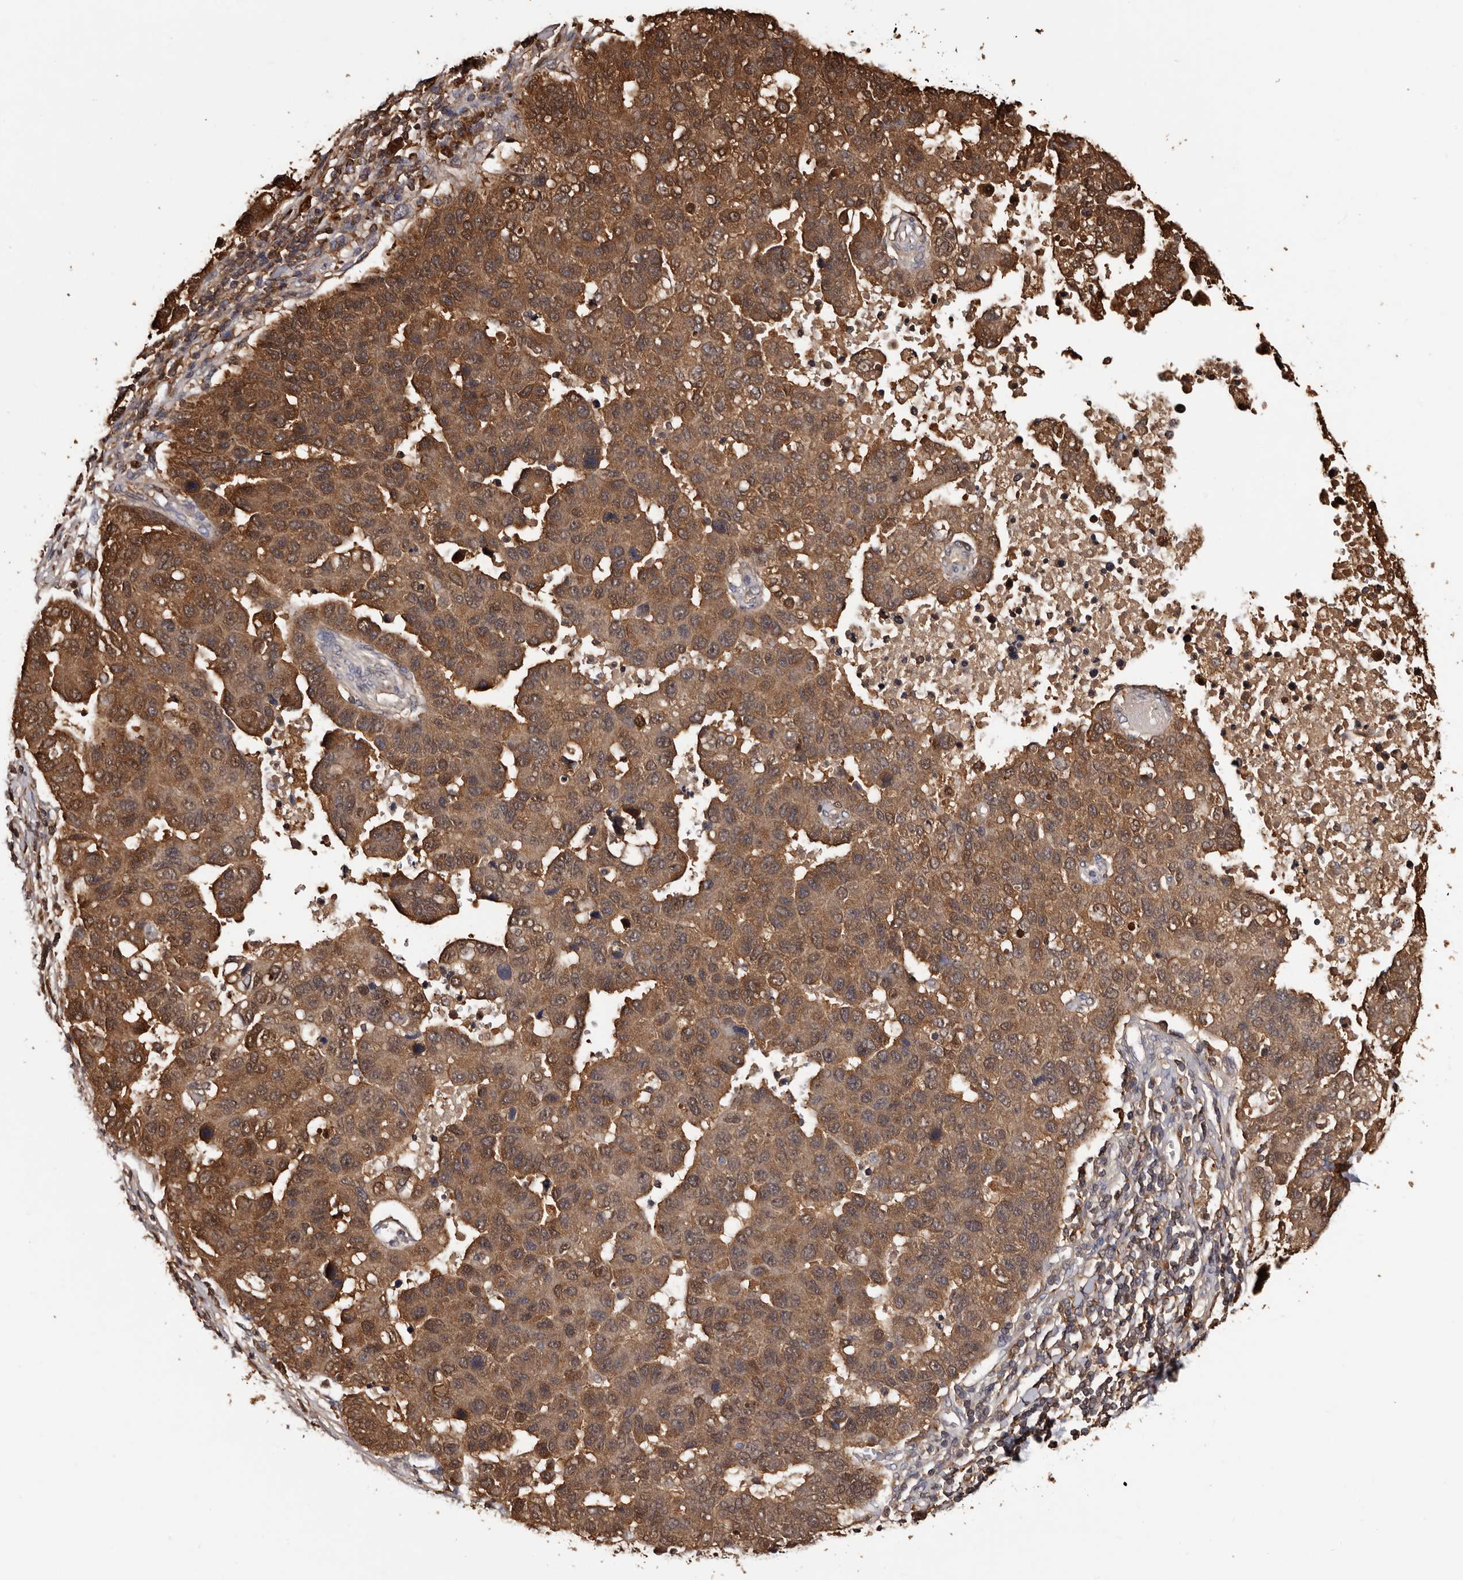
{"staining": {"intensity": "strong", "quantity": ">75%", "location": "cytoplasmic/membranous"}, "tissue": "pancreatic cancer", "cell_type": "Tumor cells", "image_type": "cancer", "snomed": [{"axis": "morphology", "description": "Adenocarcinoma, NOS"}, {"axis": "topography", "description": "Pancreas"}], "caption": "Tumor cells show strong cytoplasmic/membranous expression in about >75% of cells in adenocarcinoma (pancreatic).", "gene": "DNPH1", "patient": {"sex": "female", "age": 61}}